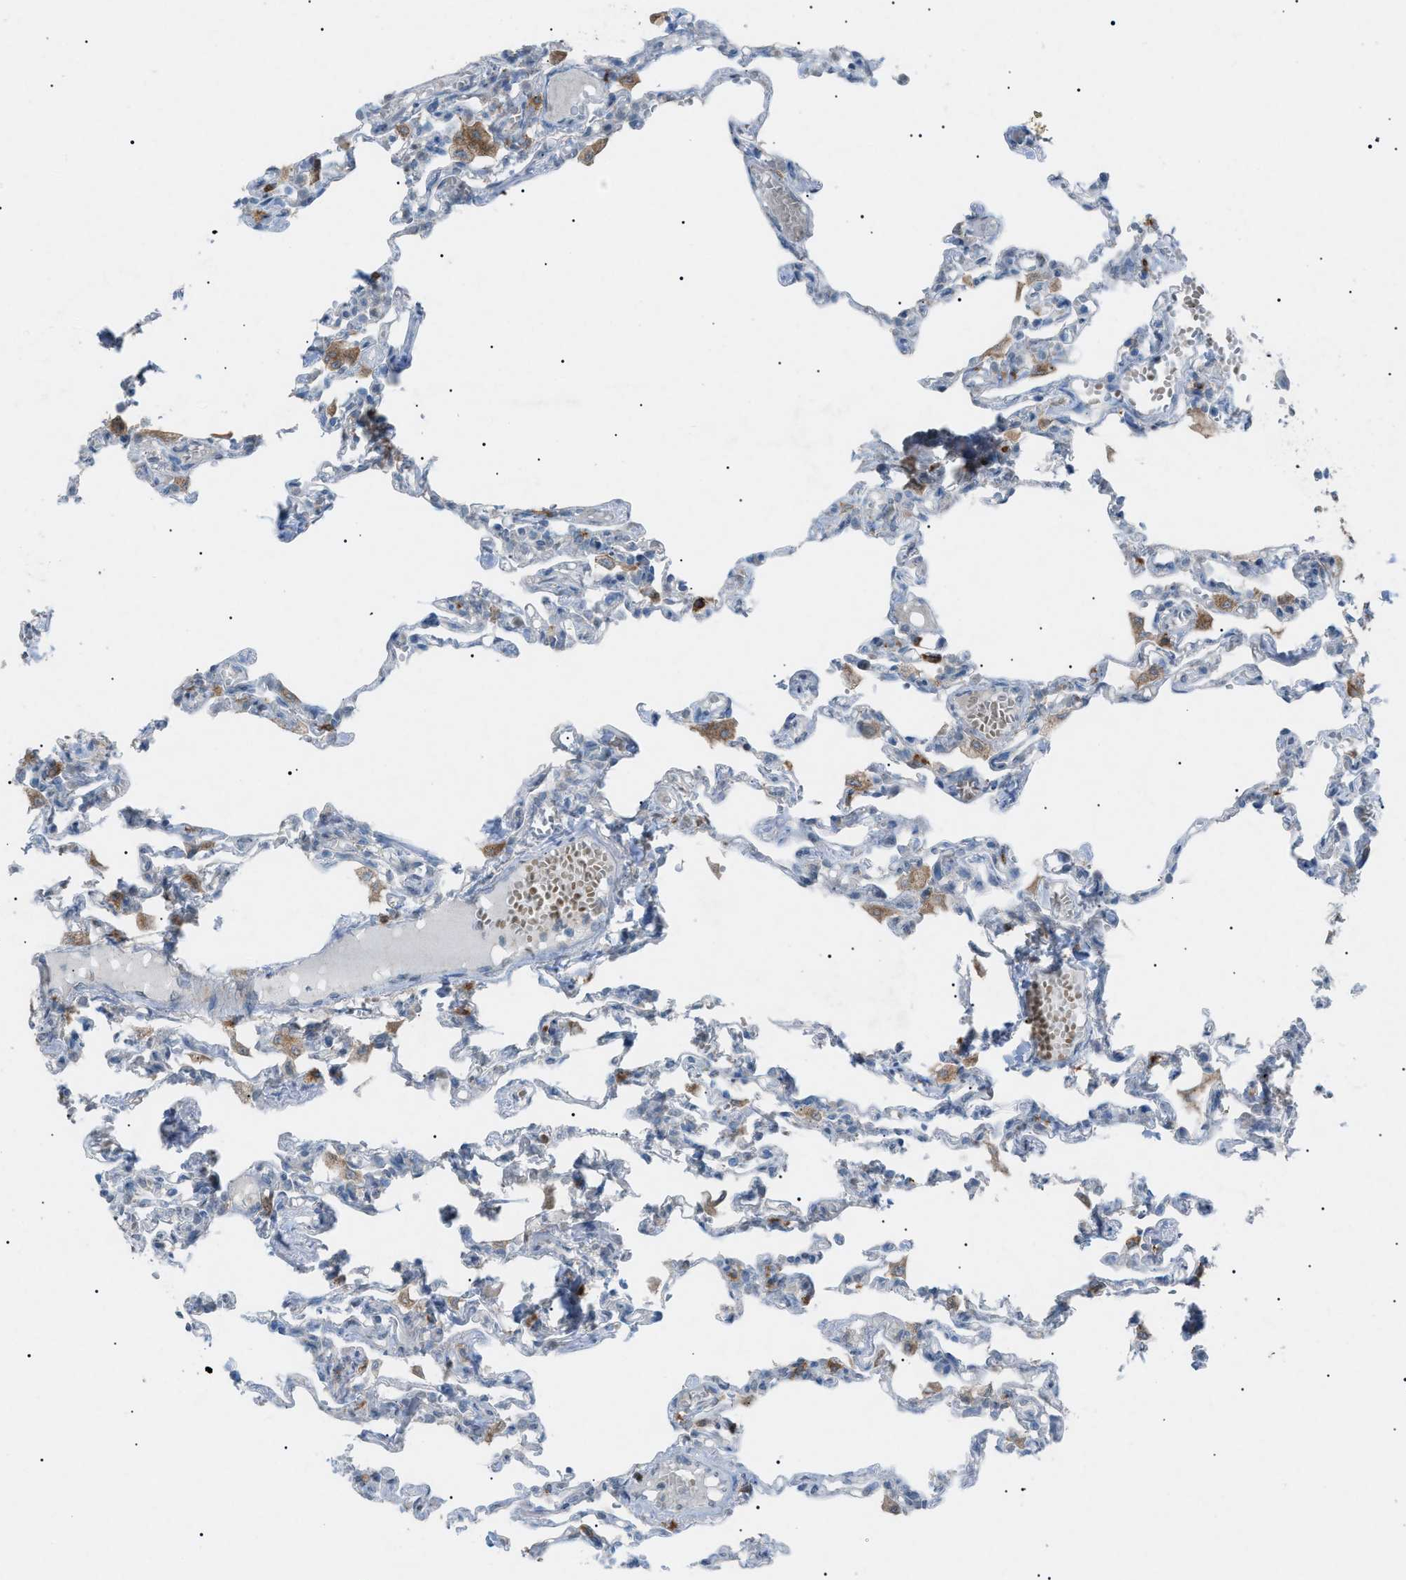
{"staining": {"intensity": "weak", "quantity": "<25%", "location": "cytoplasmic/membranous"}, "tissue": "lung", "cell_type": "Alveolar cells", "image_type": "normal", "snomed": [{"axis": "morphology", "description": "Normal tissue, NOS"}, {"axis": "topography", "description": "Lung"}], "caption": "Human lung stained for a protein using immunohistochemistry (IHC) exhibits no expression in alveolar cells.", "gene": "BTK", "patient": {"sex": "male", "age": 21}}